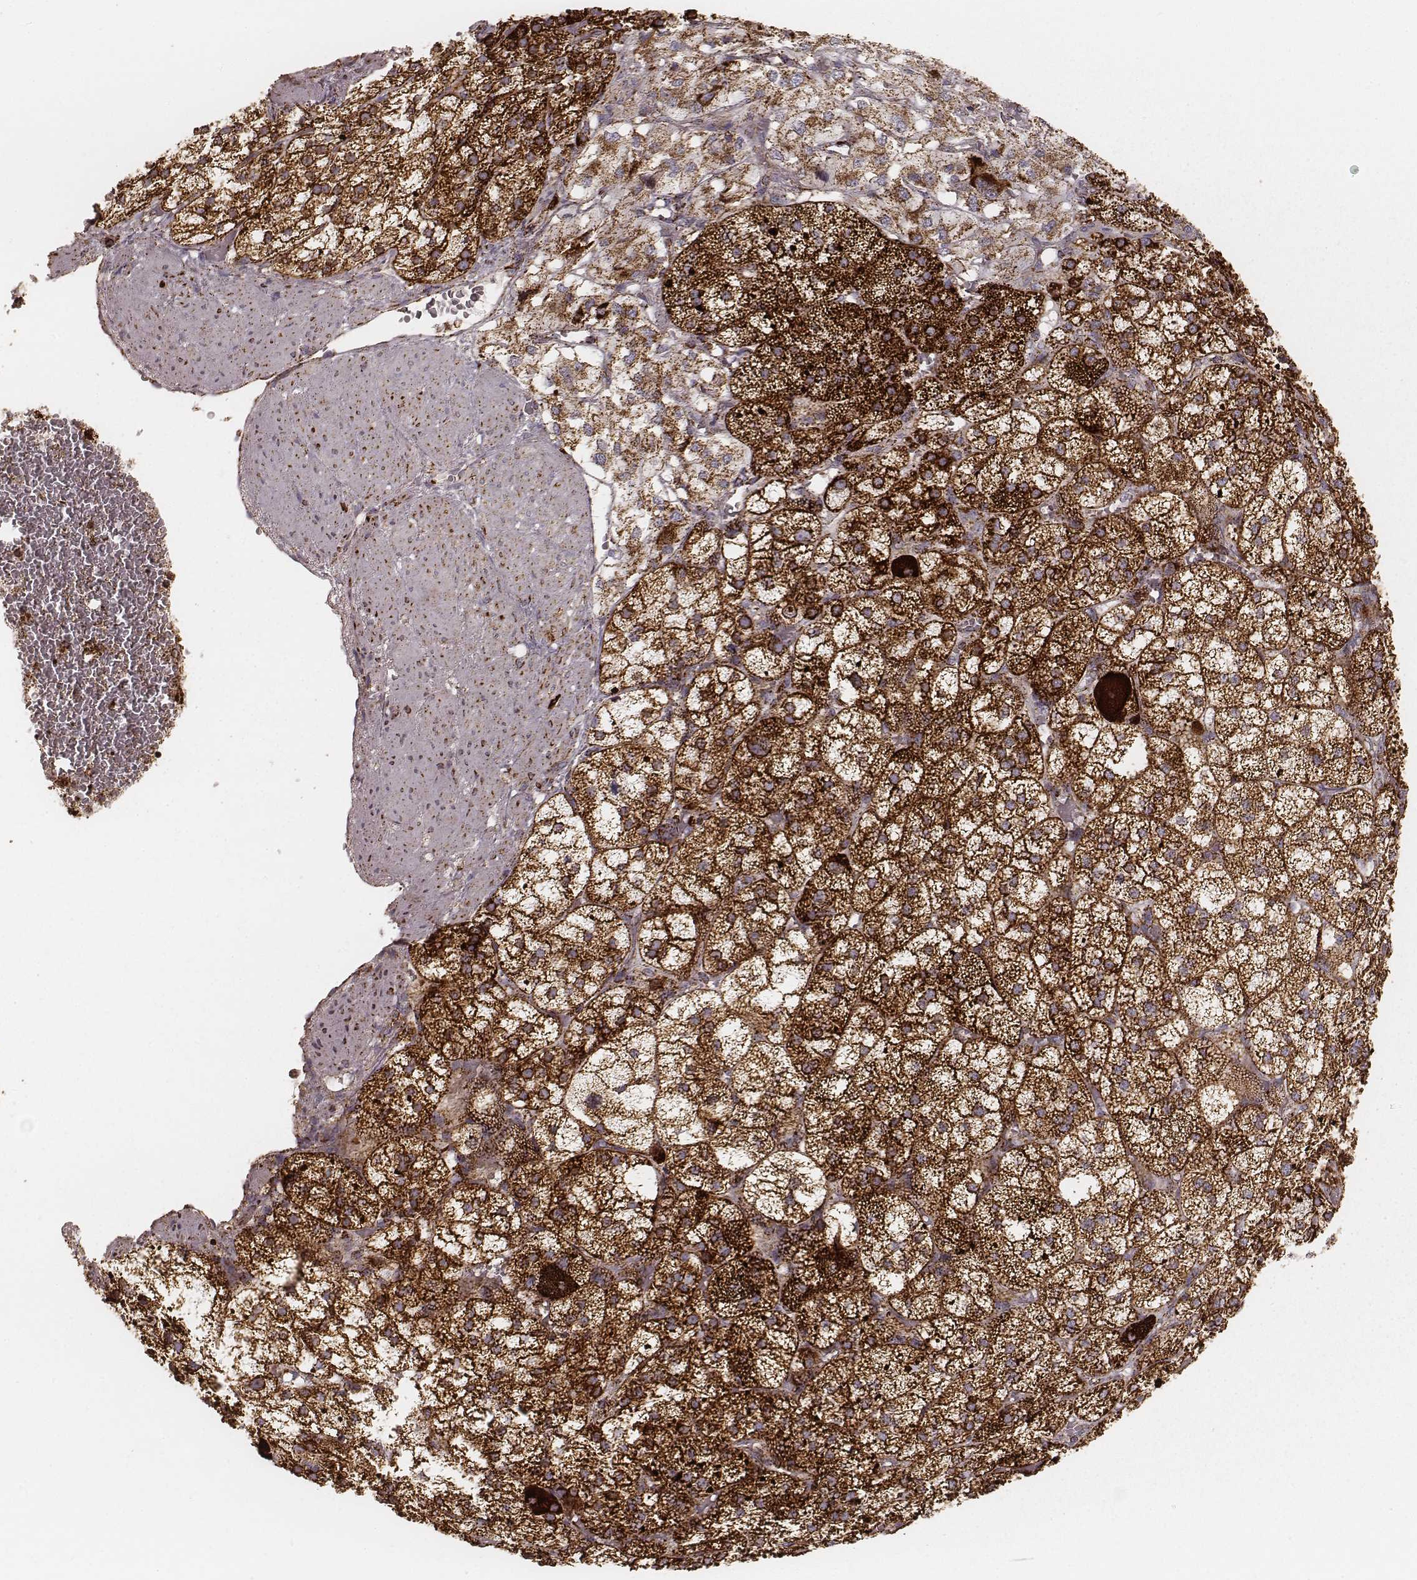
{"staining": {"intensity": "strong", "quantity": ">75%", "location": "cytoplasmic/membranous"}, "tissue": "adrenal gland", "cell_type": "Glandular cells", "image_type": "normal", "snomed": [{"axis": "morphology", "description": "Normal tissue, NOS"}, {"axis": "topography", "description": "Adrenal gland"}], "caption": "Immunohistochemical staining of benign human adrenal gland reveals strong cytoplasmic/membranous protein expression in about >75% of glandular cells. The staining was performed using DAB (3,3'-diaminobenzidine) to visualize the protein expression in brown, while the nuclei were stained in blue with hematoxylin (Magnification: 20x).", "gene": "CS", "patient": {"sex": "female", "age": 60}}